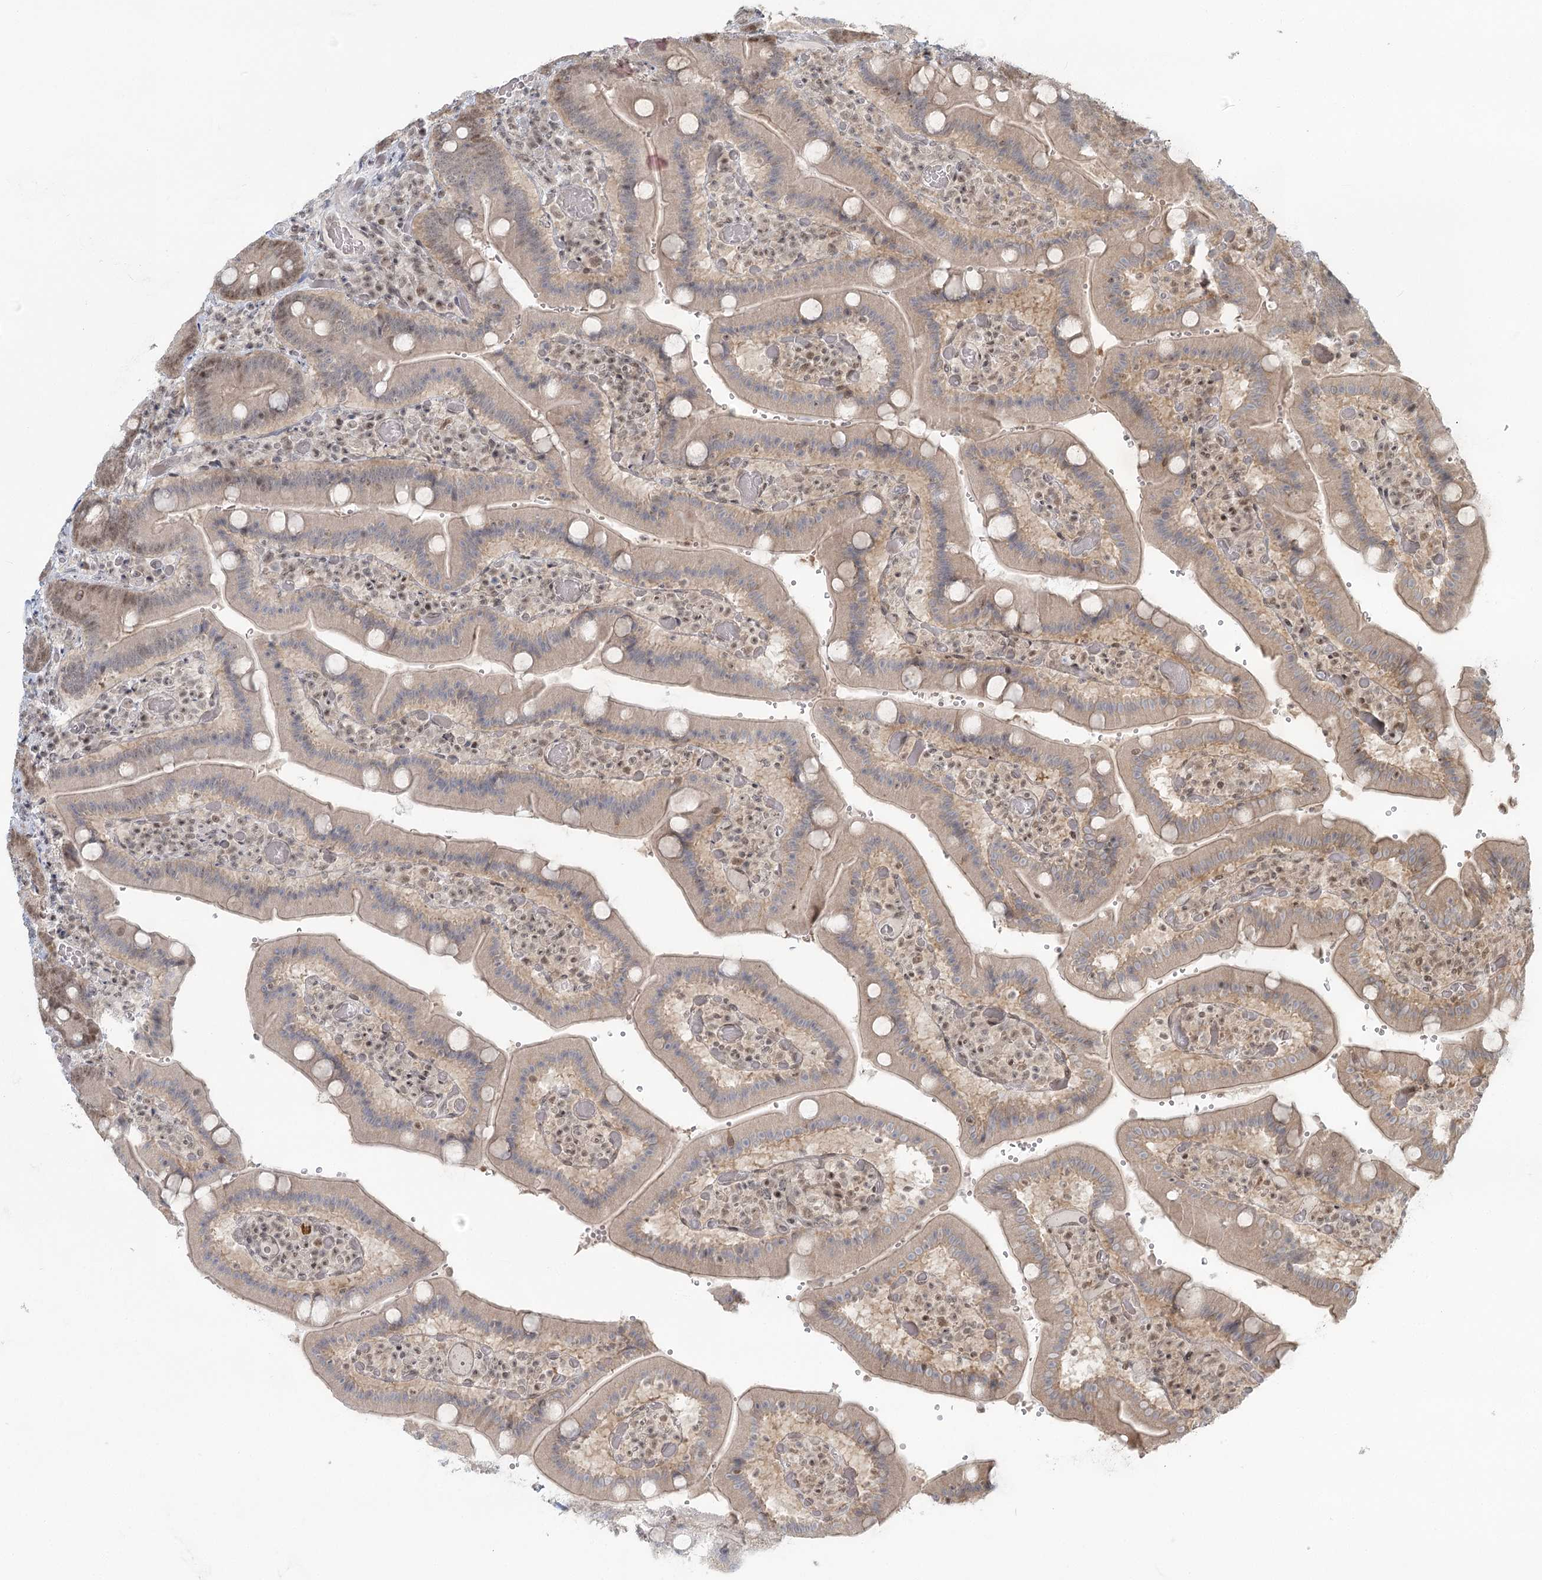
{"staining": {"intensity": "moderate", "quantity": "25%-75%", "location": "cytoplasmic/membranous,nuclear"}, "tissue": "duodenum", "cell_type": "Glandular cells", "image_type": "normal", "snomed": [{"axis": "morphology", "description": "Normal tissue, NOS"}, {"axis": "topography", "description": "Duodenum"}], "caption": "IHC staining of benign duodenum, which exhibits medium levels of moderate cytoplasmic/membranous,nuclear staining in about 25%-75% of glandular cells indicating moderate cytoplasmic/membranous,nuclear protein positivity. The staining was performed using DAB (3,3'-diaminobenzidine) (brown) for protein detection and nuclei were counterstained in hematoxylin (blue).", "gene": "R3HCC1L", "patient": {"sex": "female", "age": 62}}